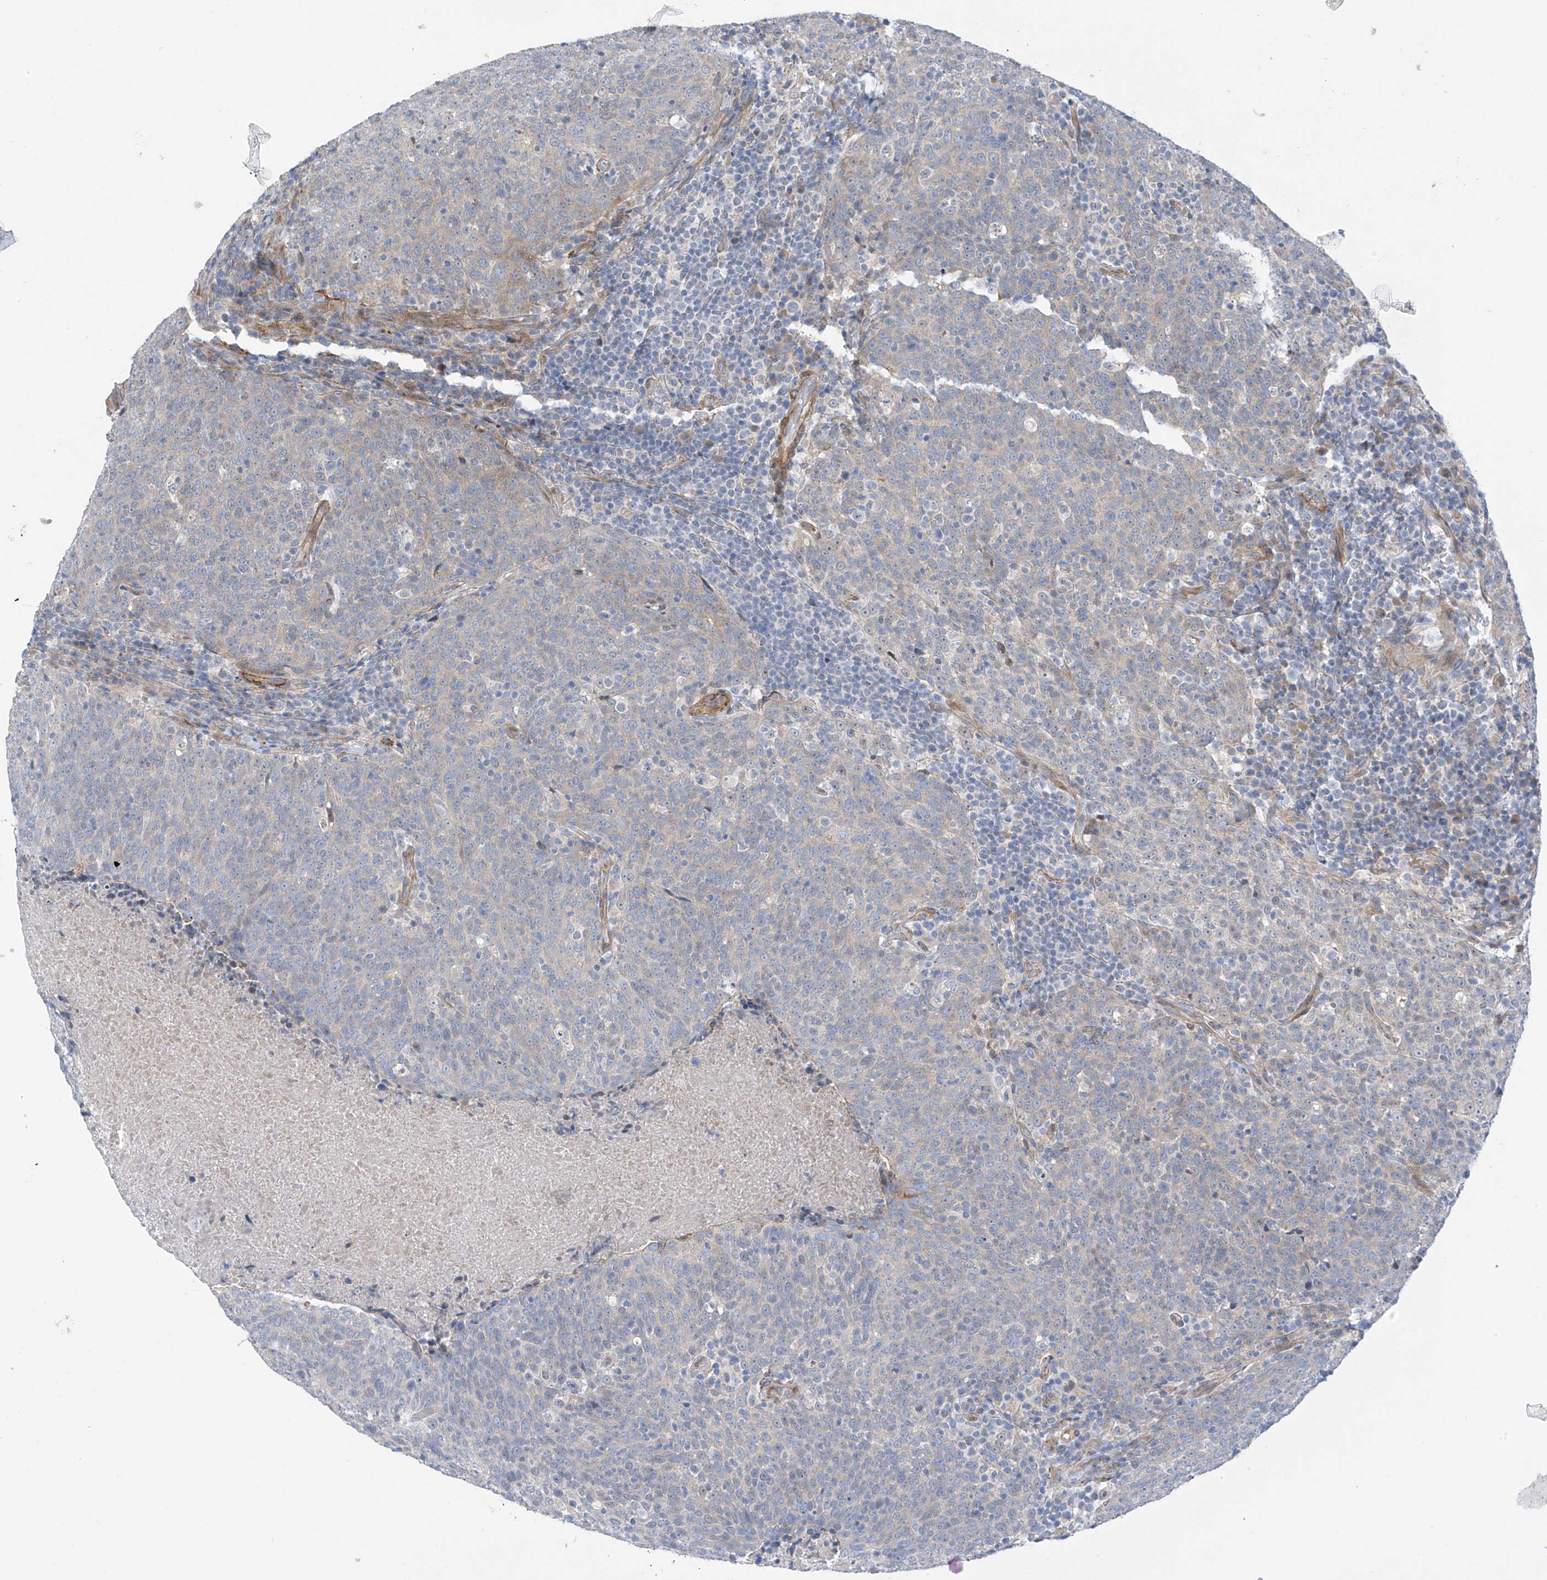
{"staining": {"intensity": "negative", "quantity": "none", "location": "none"}, "tissue": "head and neck cancer", "cell_type": "Tumor cells", "image_type": "cancer", "snomed": [{"axis": "morphology", "description": "Squamous cell carcinoma, NOS"}, {"axis": "morphology", "description": "Squamous cell carcinoma, metastatic, NOS"}, {"axis": "topography", "description": "Lymph node"}, {"axis": "topography", "description": "Head-Neck"}], "caption": "High power microscopy photomicrograph of an immunohistochemistry micrograph of head and neck cancer (squamous cell carcinoma), revealing no significant positivity in tumor cells.", "gene": "ZNF641", "patient": {"sex": "male", "age": 62}}